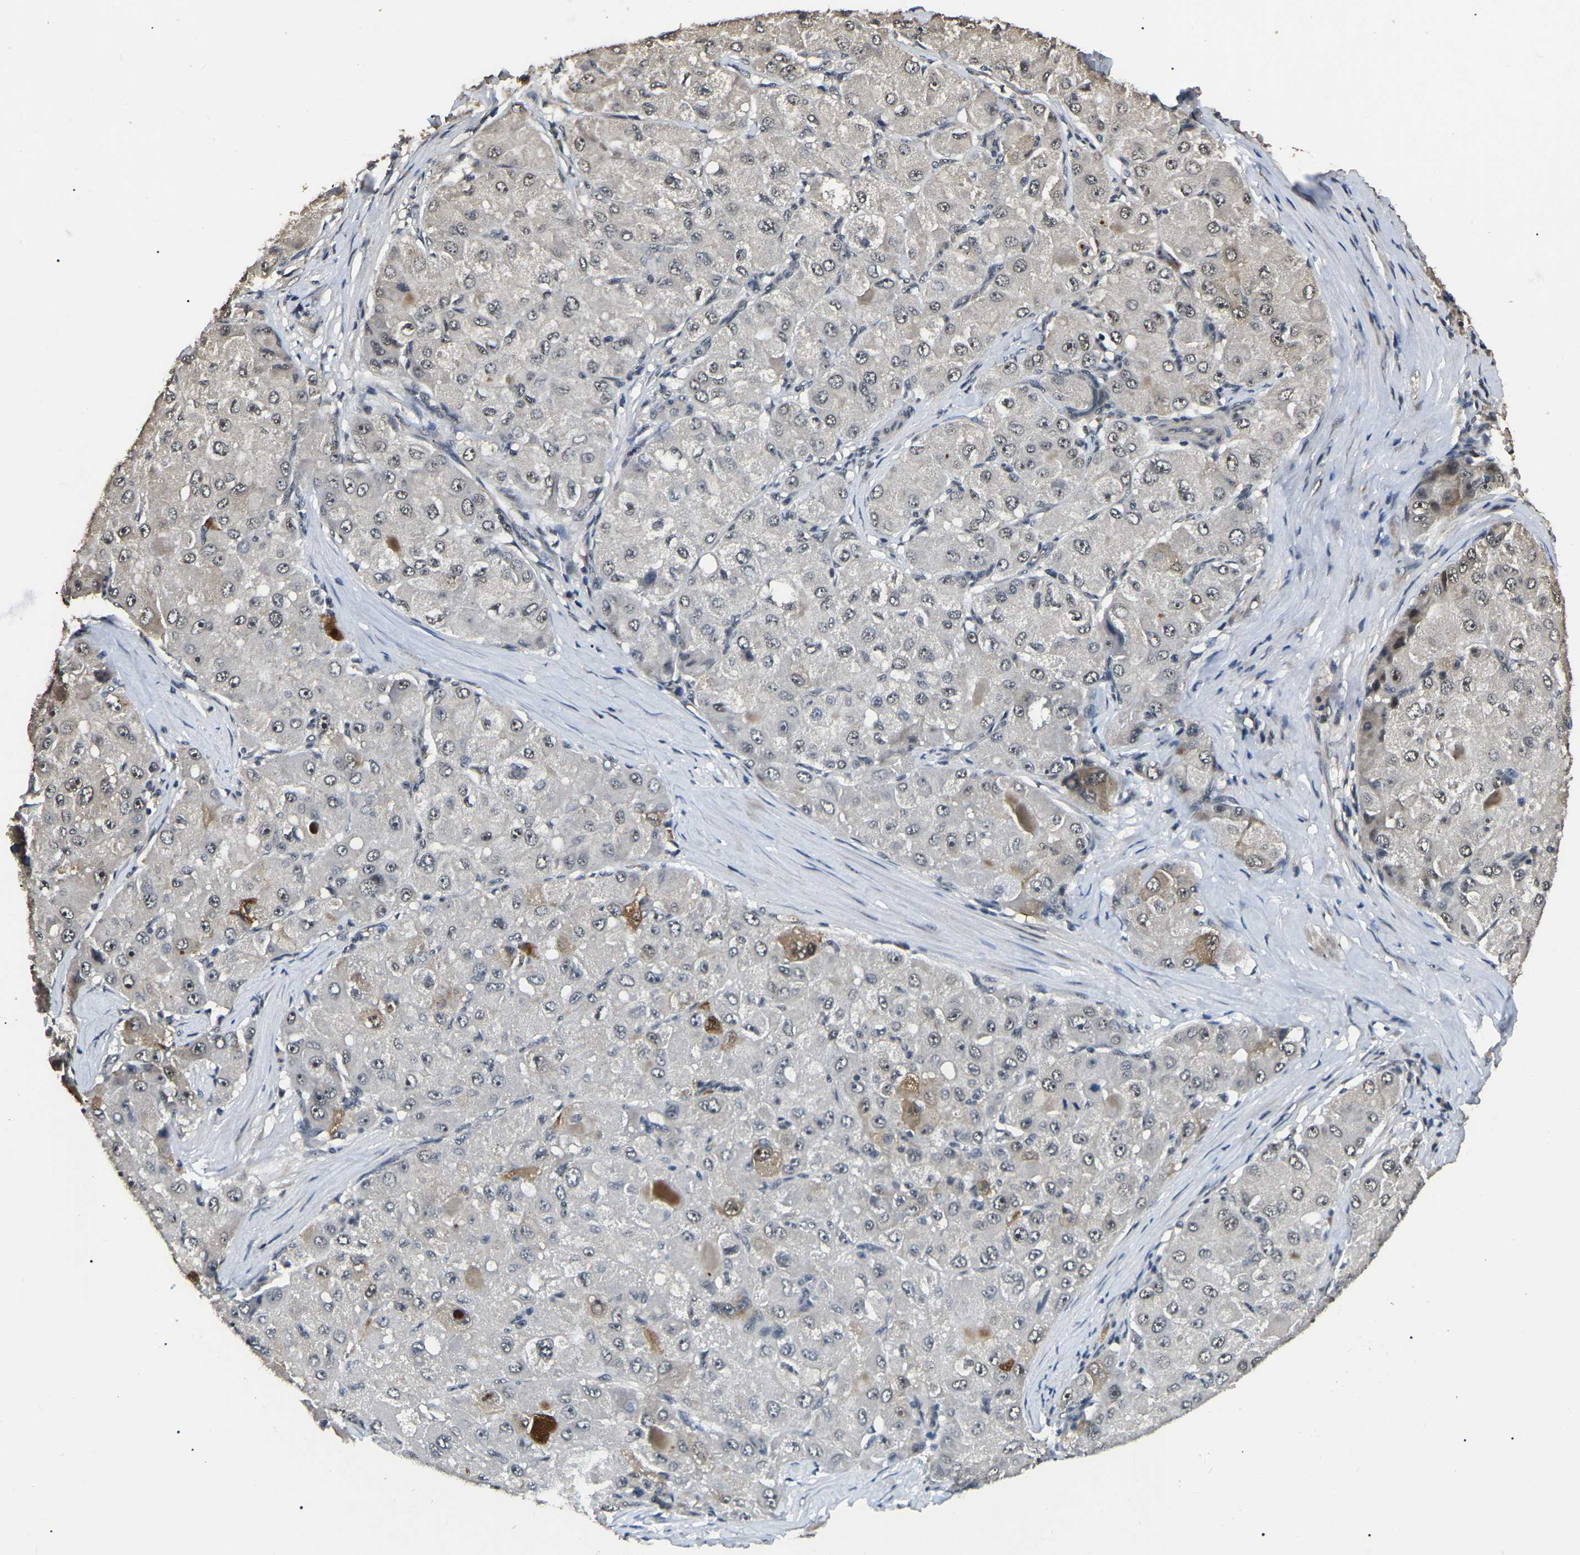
{"staining": {"intensity": "weak", "quantity": "25%-75%", "location": "nuclear"}, "tissue": "liver cancer", "cell_type": "Tumor cells", "image_type": "cancer", "snomed": [{"axis": "morphology", "description": "Carcinoma, Hepatocellular, NOS"}, {"axis": "topography", "description": "Liver"}], "caption": "Hepatocellular carcinoma (liver) stained with DAB (3,3'-diaminobenzidine) IHC shows low levels of weak nuclear expression in approximately 25%-75% of tumor cells.", "gene": "PPM1E", "patient": {"sex": "male", "age": 80}}